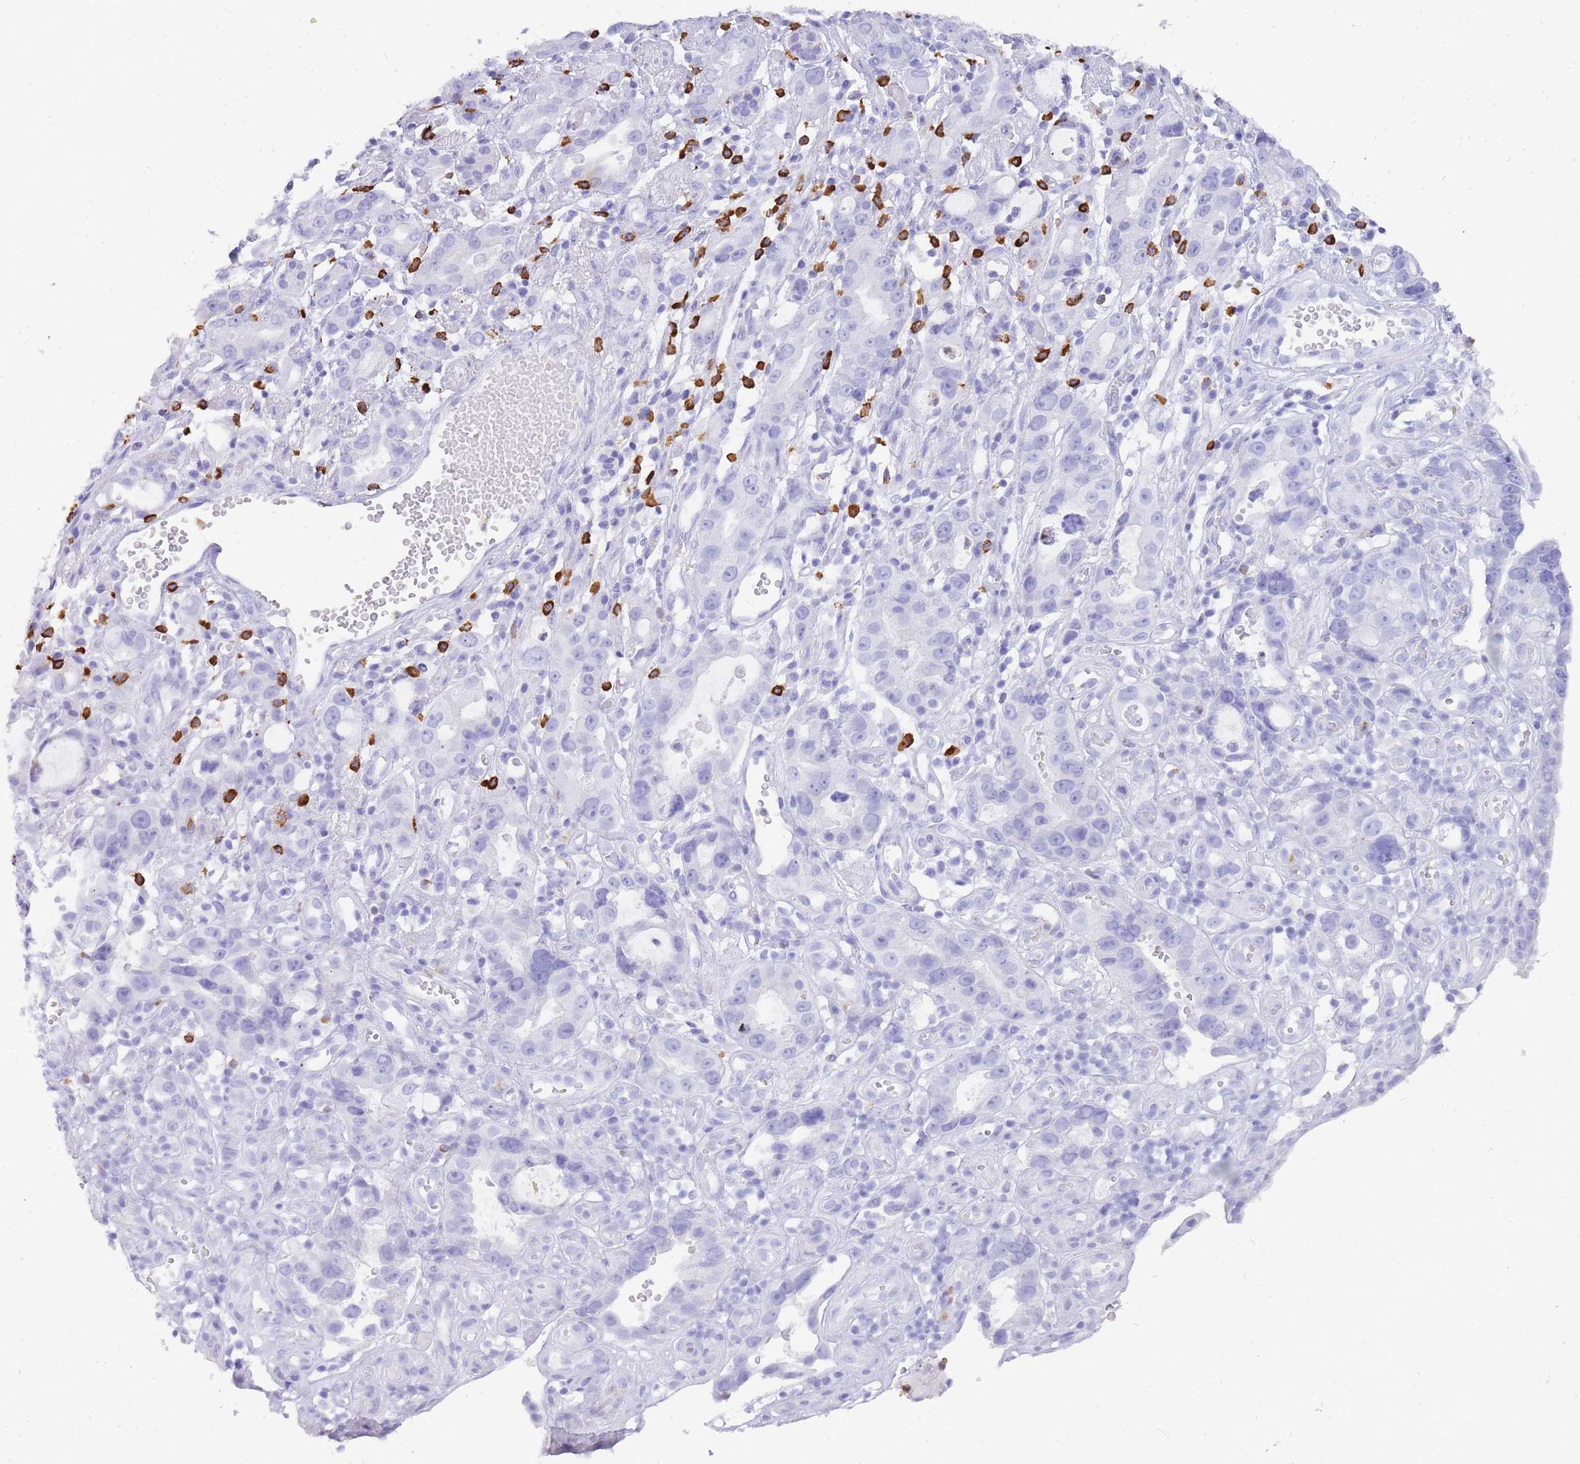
{"staining": {"intensity": "negative", "quantity": "none", "location": "none"}, "tissue": "stomach cancer", "cell_type": "Tumor cells", "image_type": "cancer", "snomed": [{"axis": "morphology", "description": "Adenocarcinoma, NOS"}, {"axis": "topography", "description": "Stomach"}], "caption": "Stomach adenocarcinoma was stained to show a protein in brown. There is no significant positivity in tumor cells.", "gene": "HERC1", "patient": {"sex": "male", "age": 55}}